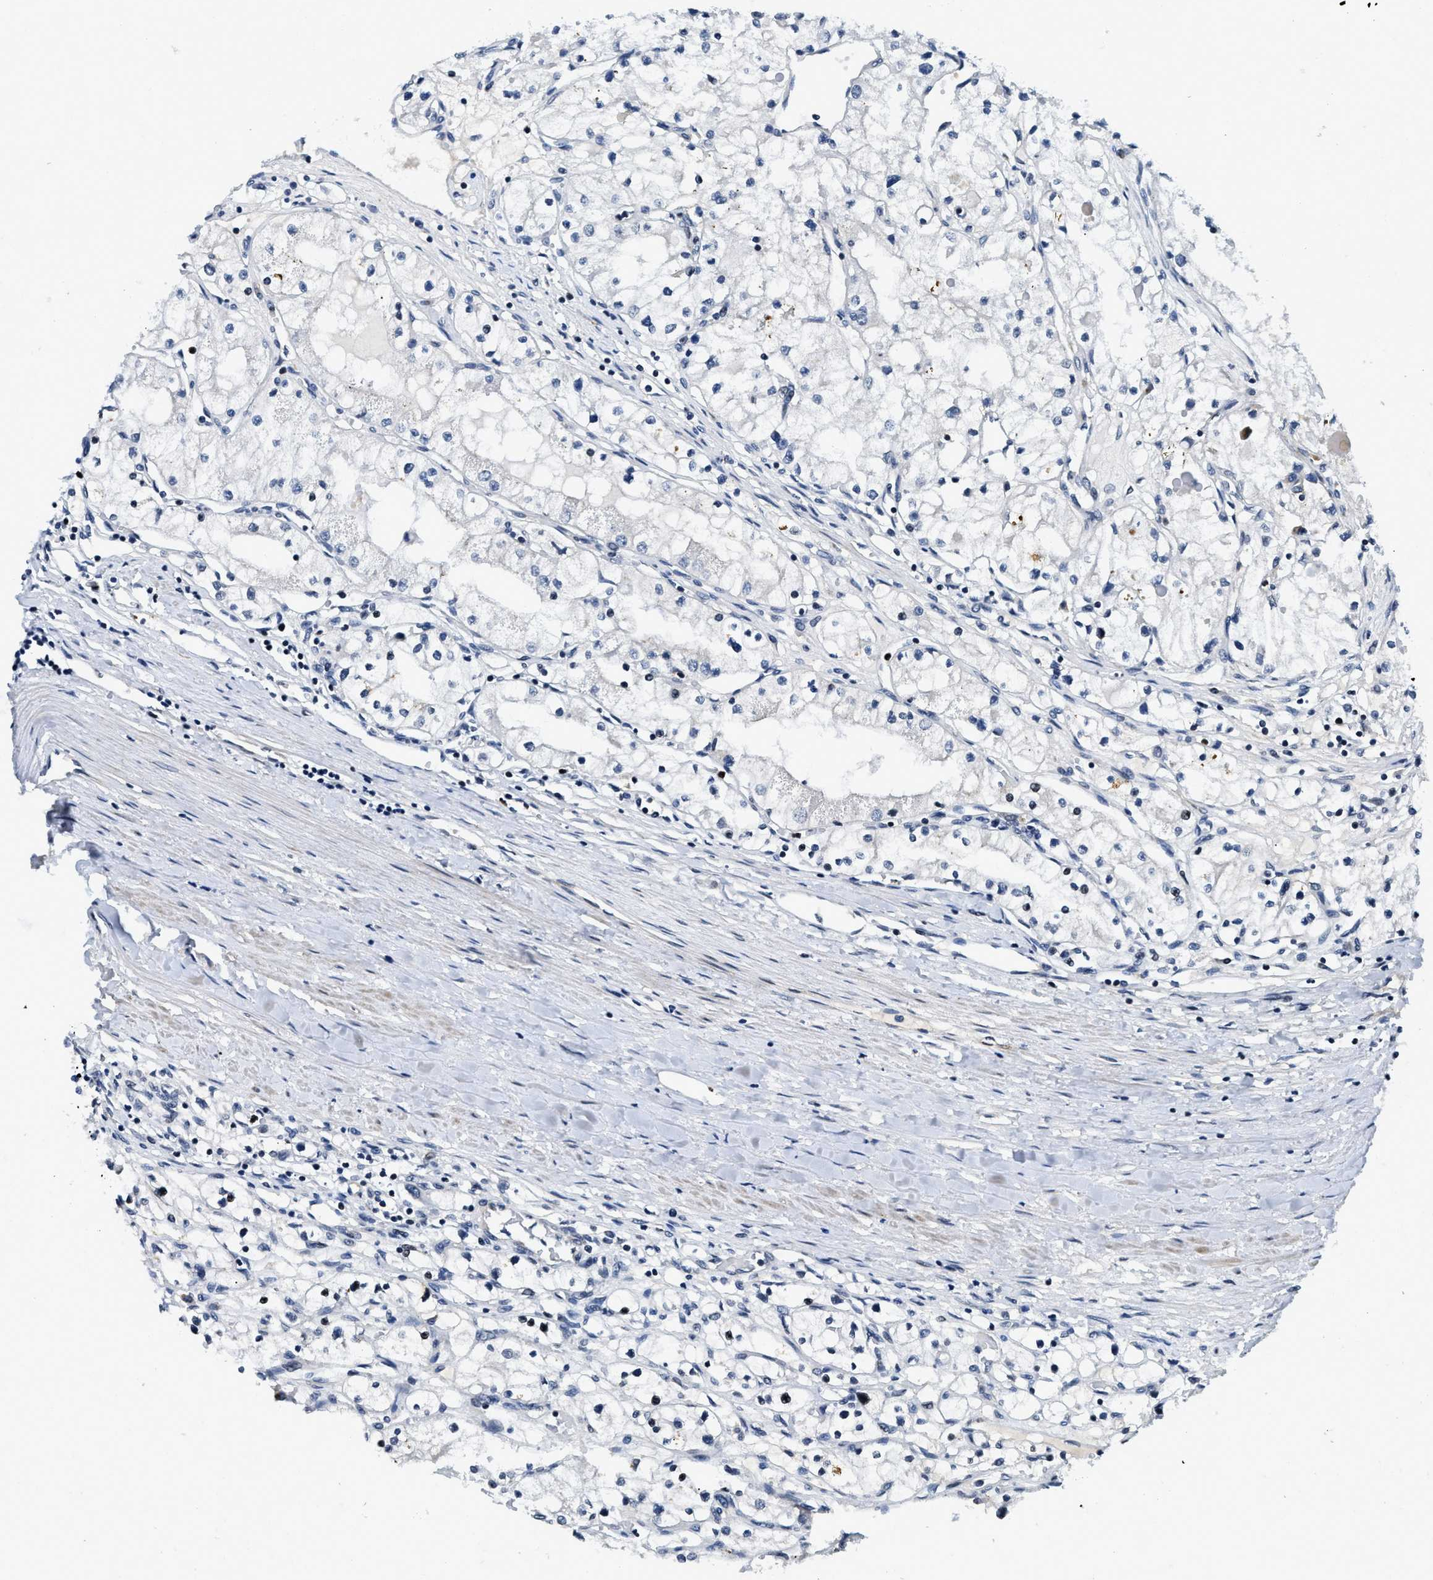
{"staining": {"intensity": "negative", "quantity": "none", "location": "none"}, "tissue": "renal cancer", "cell_type": "Tumor cells", "image_type": "cancer", "snomed": [{"axis": "morphology", "description": "Adenocarcinoma, NOS"}, {"axis": "topography", "description": "Kidney"}], "caption": "Tumor cells show no significant protein expression in renal cancer.", "gene": "ZC3HC1", "patient": {"sex": "male", "age": 68}}